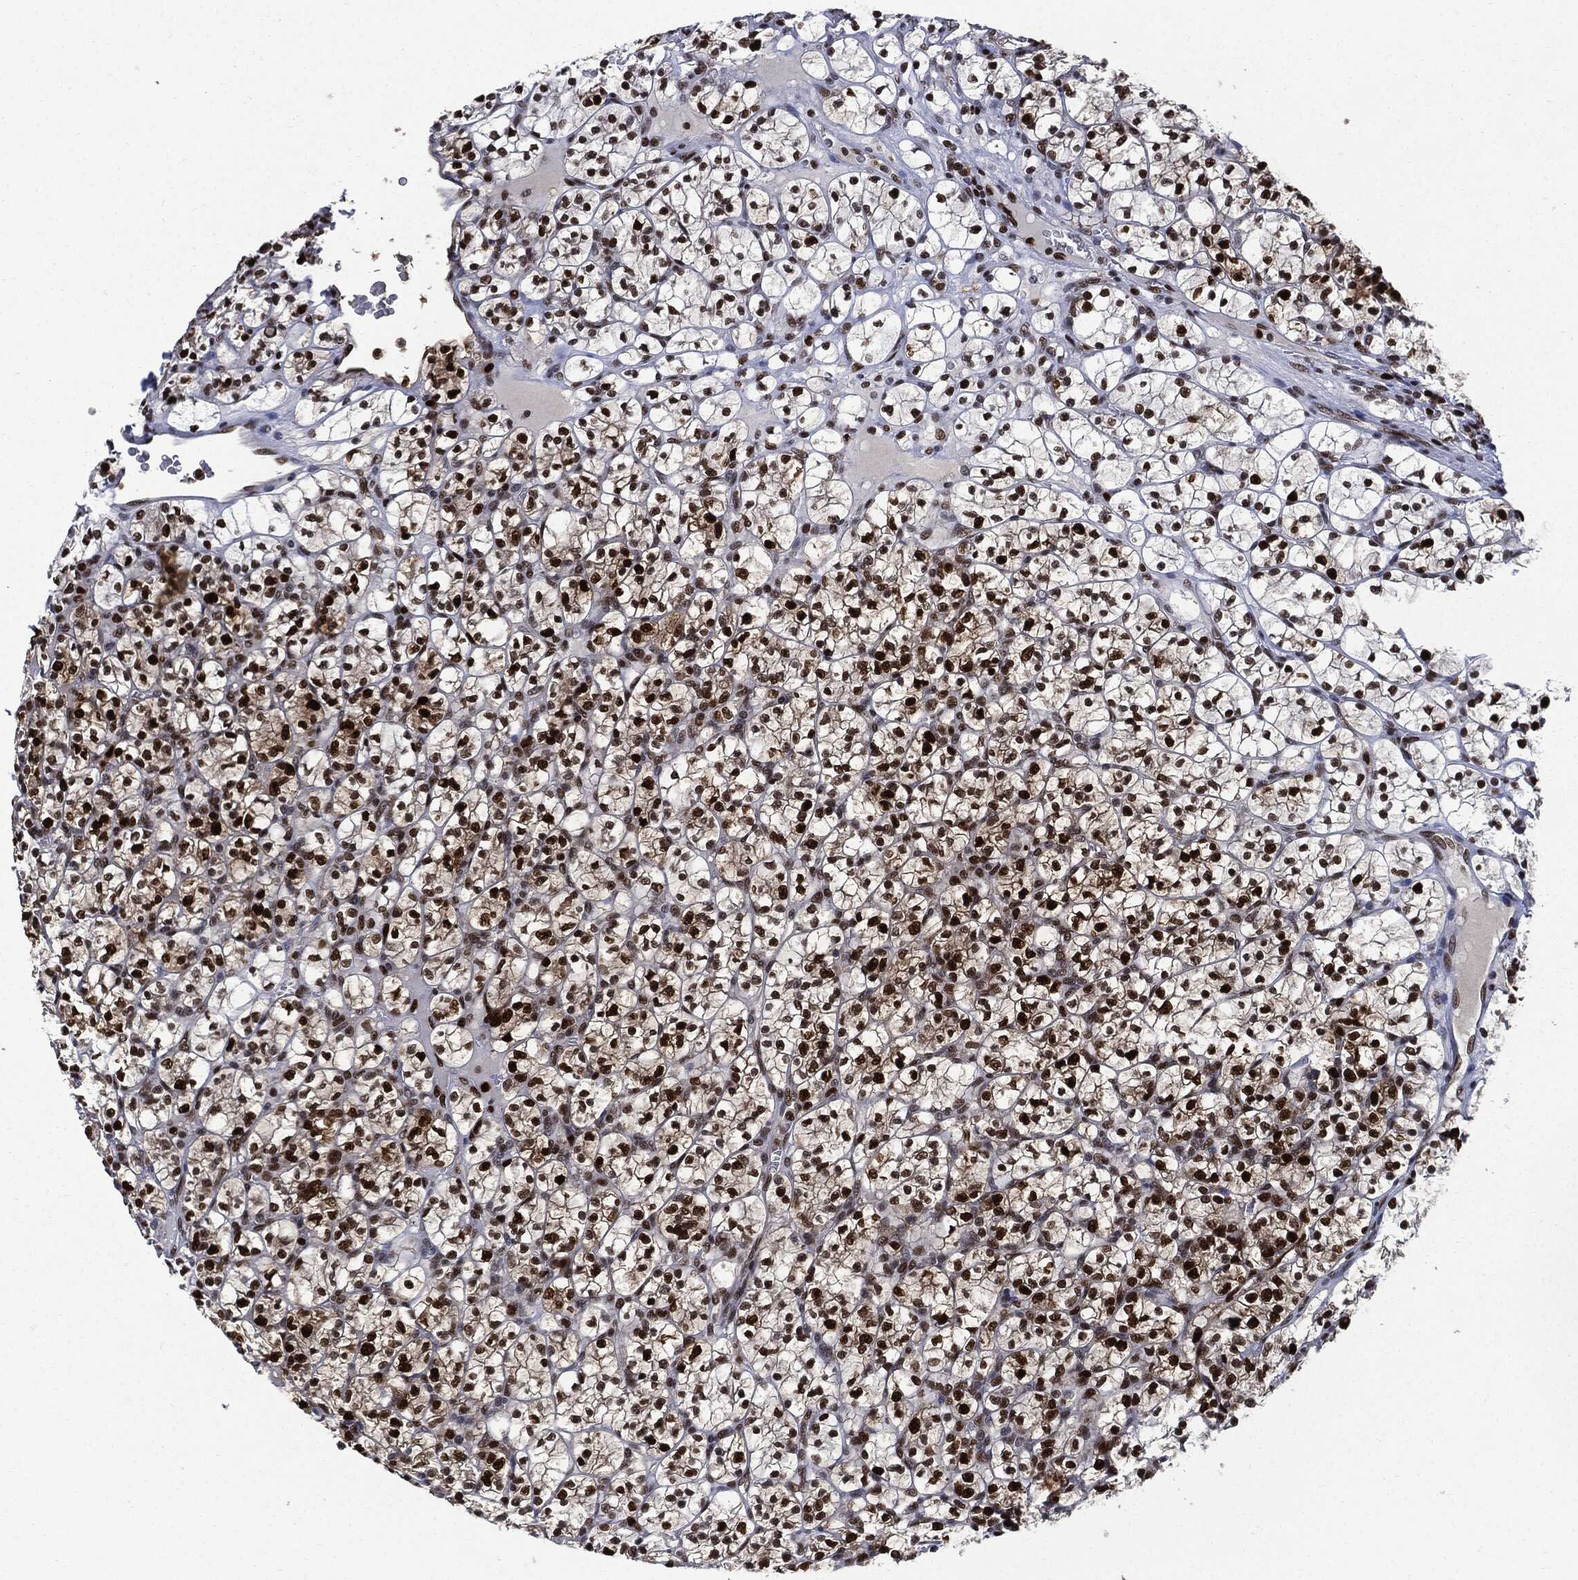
{"staining": {"intensity": "strong", "quantity": ">75%", "location": "nuclear"}, "tissue": "renal cancer", "cell_type": "Tumor cells", "image_type": "cancer", "snomed": [{"axis": "morphology", "description": "Adenocarcinoma, NOS"}, {"axis": "topography", "description": "Kidney"}], "caption": "About >75% of tumor cells in human adenocarcinoma (renal) exhibit strong nuclear protein expression as visualized by brown immunohistochemical staining.", "gene": "PCNA", "patient": {"sex": "female", "age": 89}}